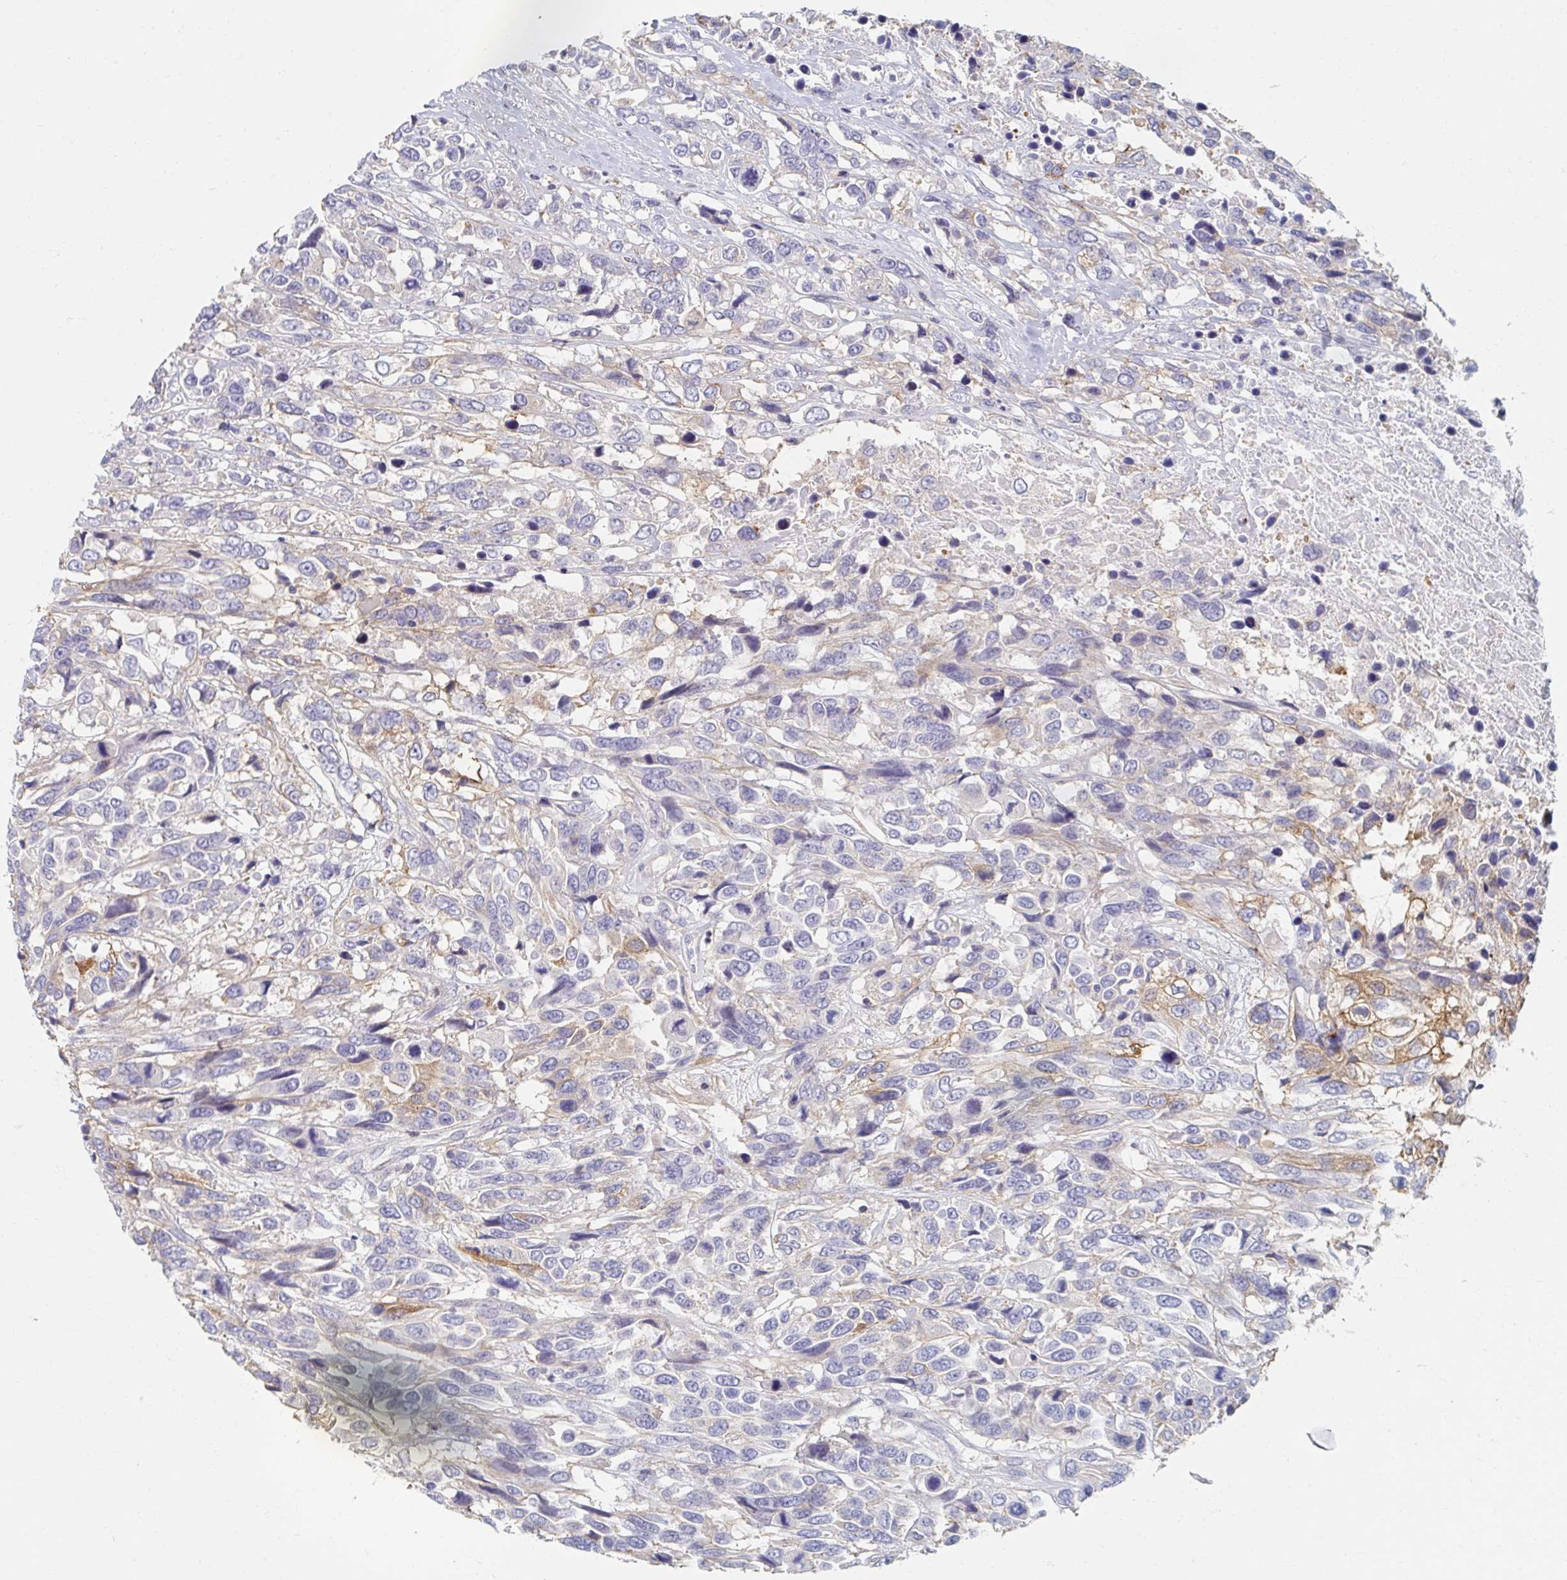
{"staining": {"intensity": "weak", "quantity": "<25%", "location": "cytoplasmic/membranous"}, "tissue": "urothelial cancer", "cell_type": "Tumor cells", "image_type": "cancer", "snomed": [{"axis": "morphology", "description": "Urothelial carcinoma, High grade"}, {"axis": "topography", "description": "Urinary bladder"}], "caption": "Immunohistochemical staining of urothelial cancer exhibits no significant positivity in tumor cells.", "gene": "MYLK2", "patient": {"sex": "female", "age": 70}}